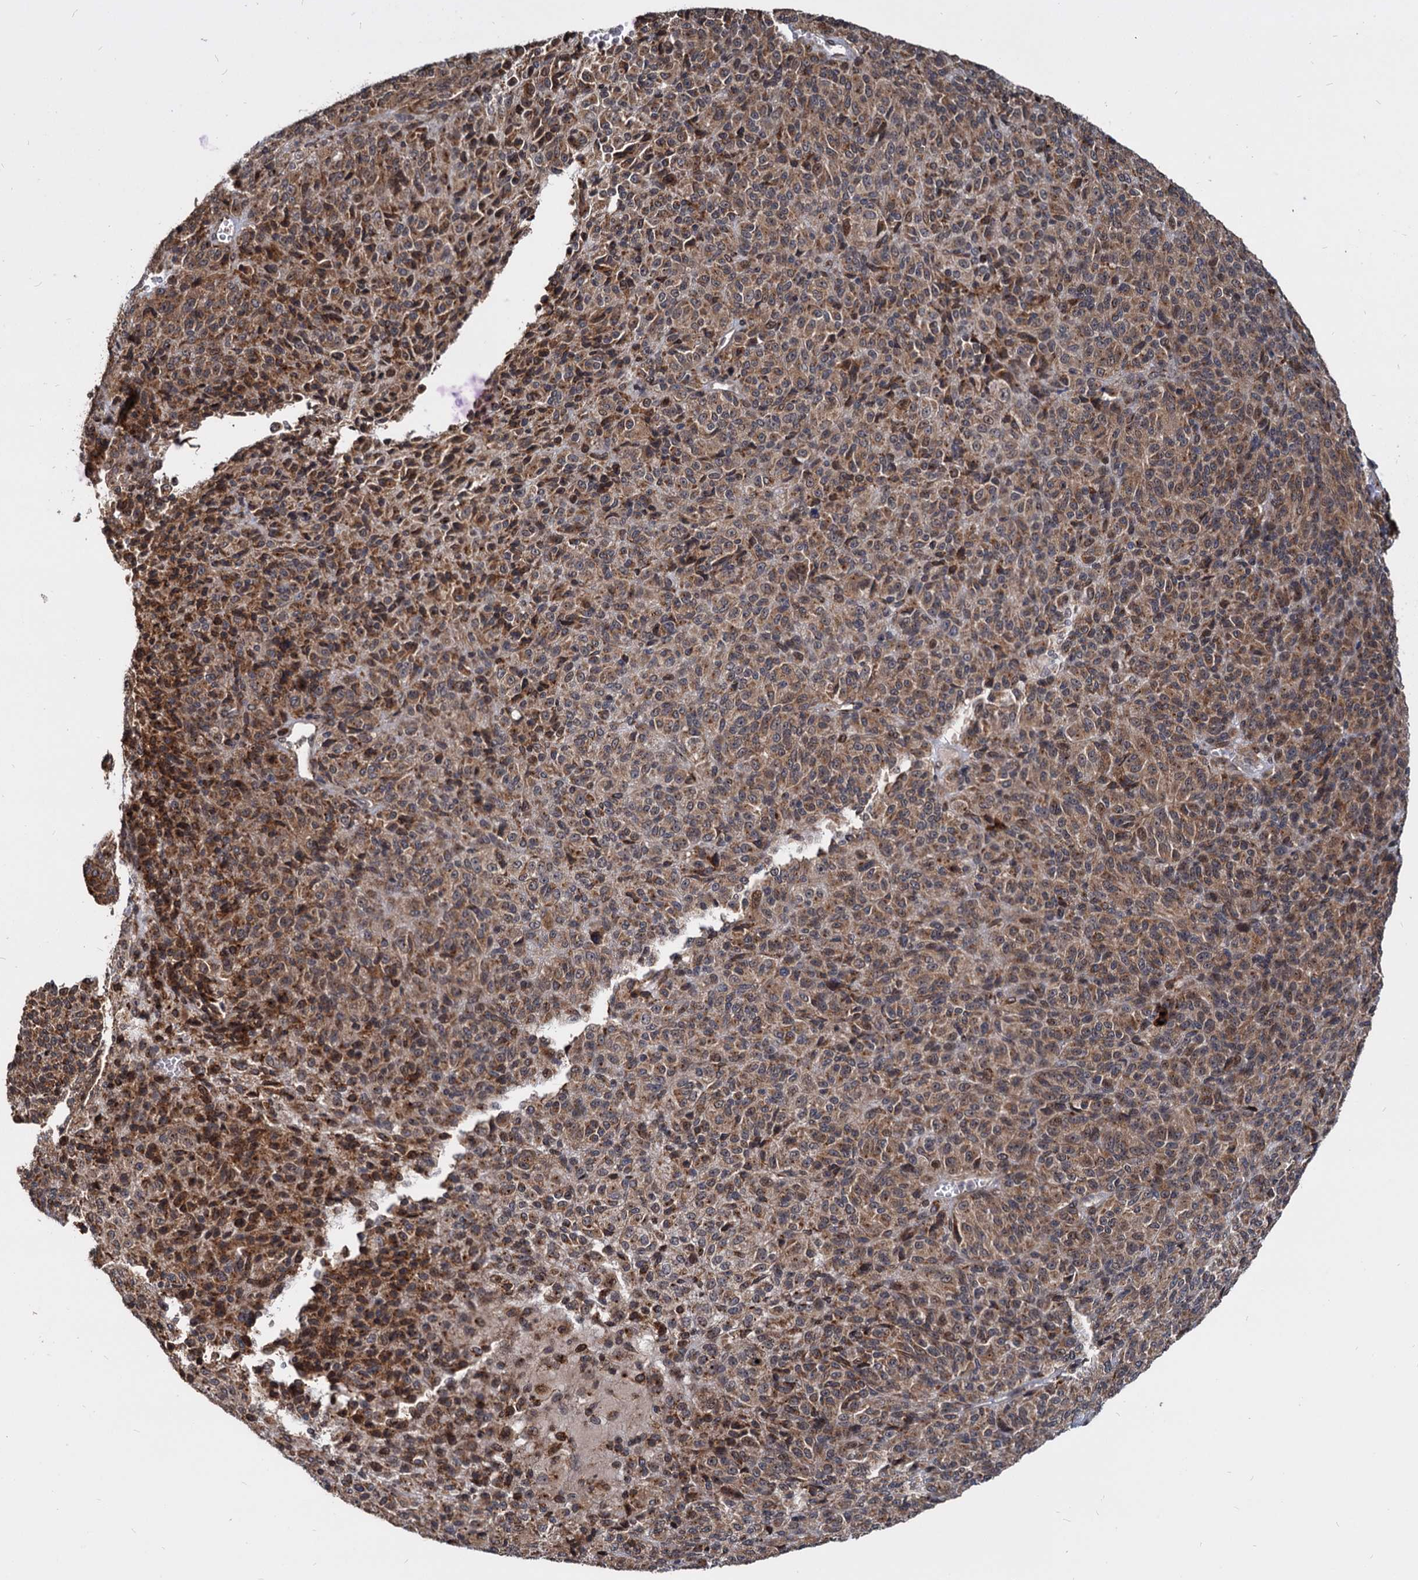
{"staining": {"intensity": "moderate", "quantity": ">75%", "location": "cytoplasmic/membranous"}, "tissue": "melanoma", "cell_type": "Tumor cells", "image_type": "cancer", "snomed": [{"axis": "morphology", "description": "Malignant melanoma, Metastatic site"}, {"axis": "topography", "description": "Brain"}], "caption": "The photomicrograph displays a brown stain indicating the presence of a protein in the cytoplasmic/membranous of tumor cells in melanoma. (DAB (3,3'-diaminobenzidine) = brown stain, brightfield microscopy at high magnification).", "gene": "SAAL1", "patient": {"sex": "female", "age": 56}}